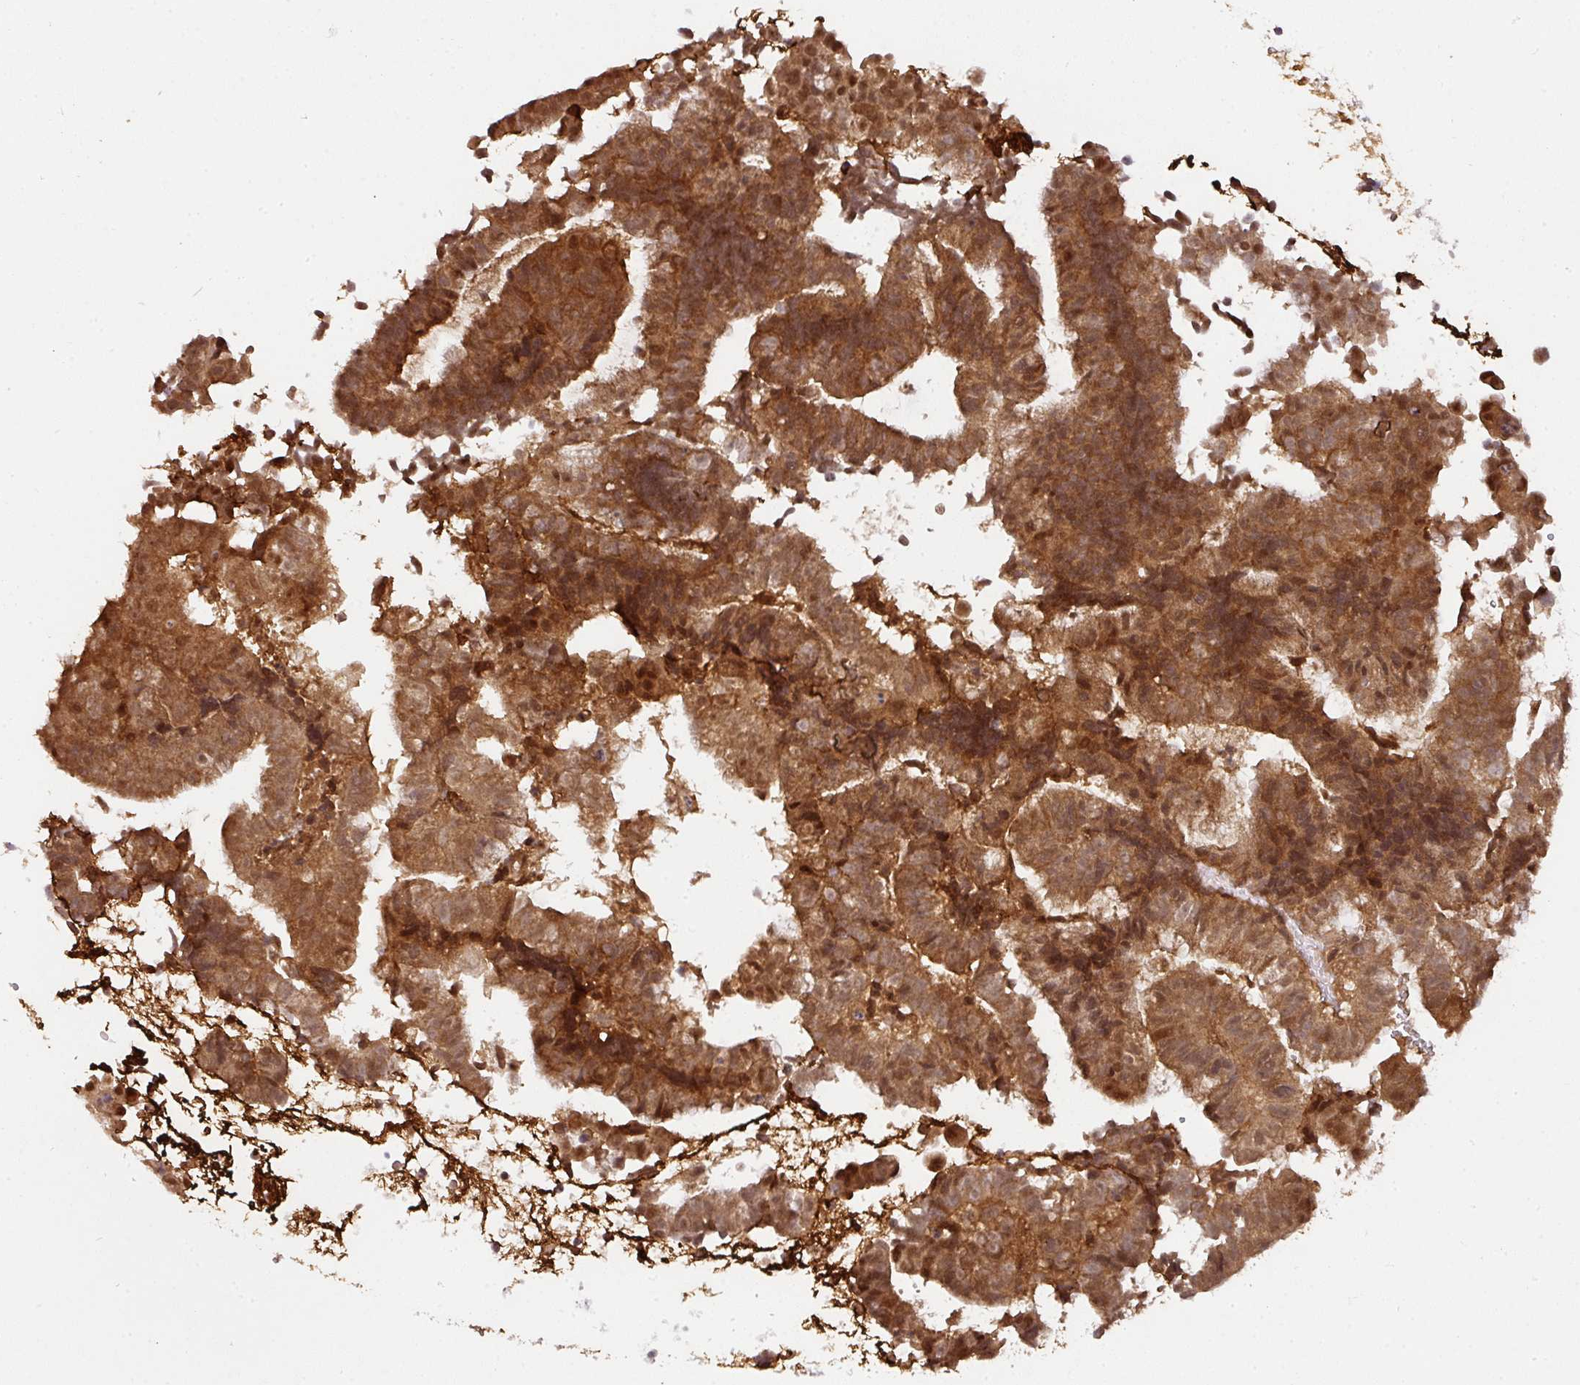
{"staining": {"intensity": "strong", "quantity": ">75%", "location": "cytoplasmic/membranous,nuclear"}, "tissue": "endometrial cancer", "cell_type": "Tumor cells", "image_type": "cancer", "snomed": [{"axis": "morphology", "description": "Adenocarcinoma, NOS"}, {"axis": "topography", "description": "Endometrium"}], "caption": "Tumor cells display strong cytoplasmic/membranous and nuclear staining in about >75% of cells in endometrial cancer.", "gene": "RANBP9", "patient": {"sex": "female", "age": 76}}